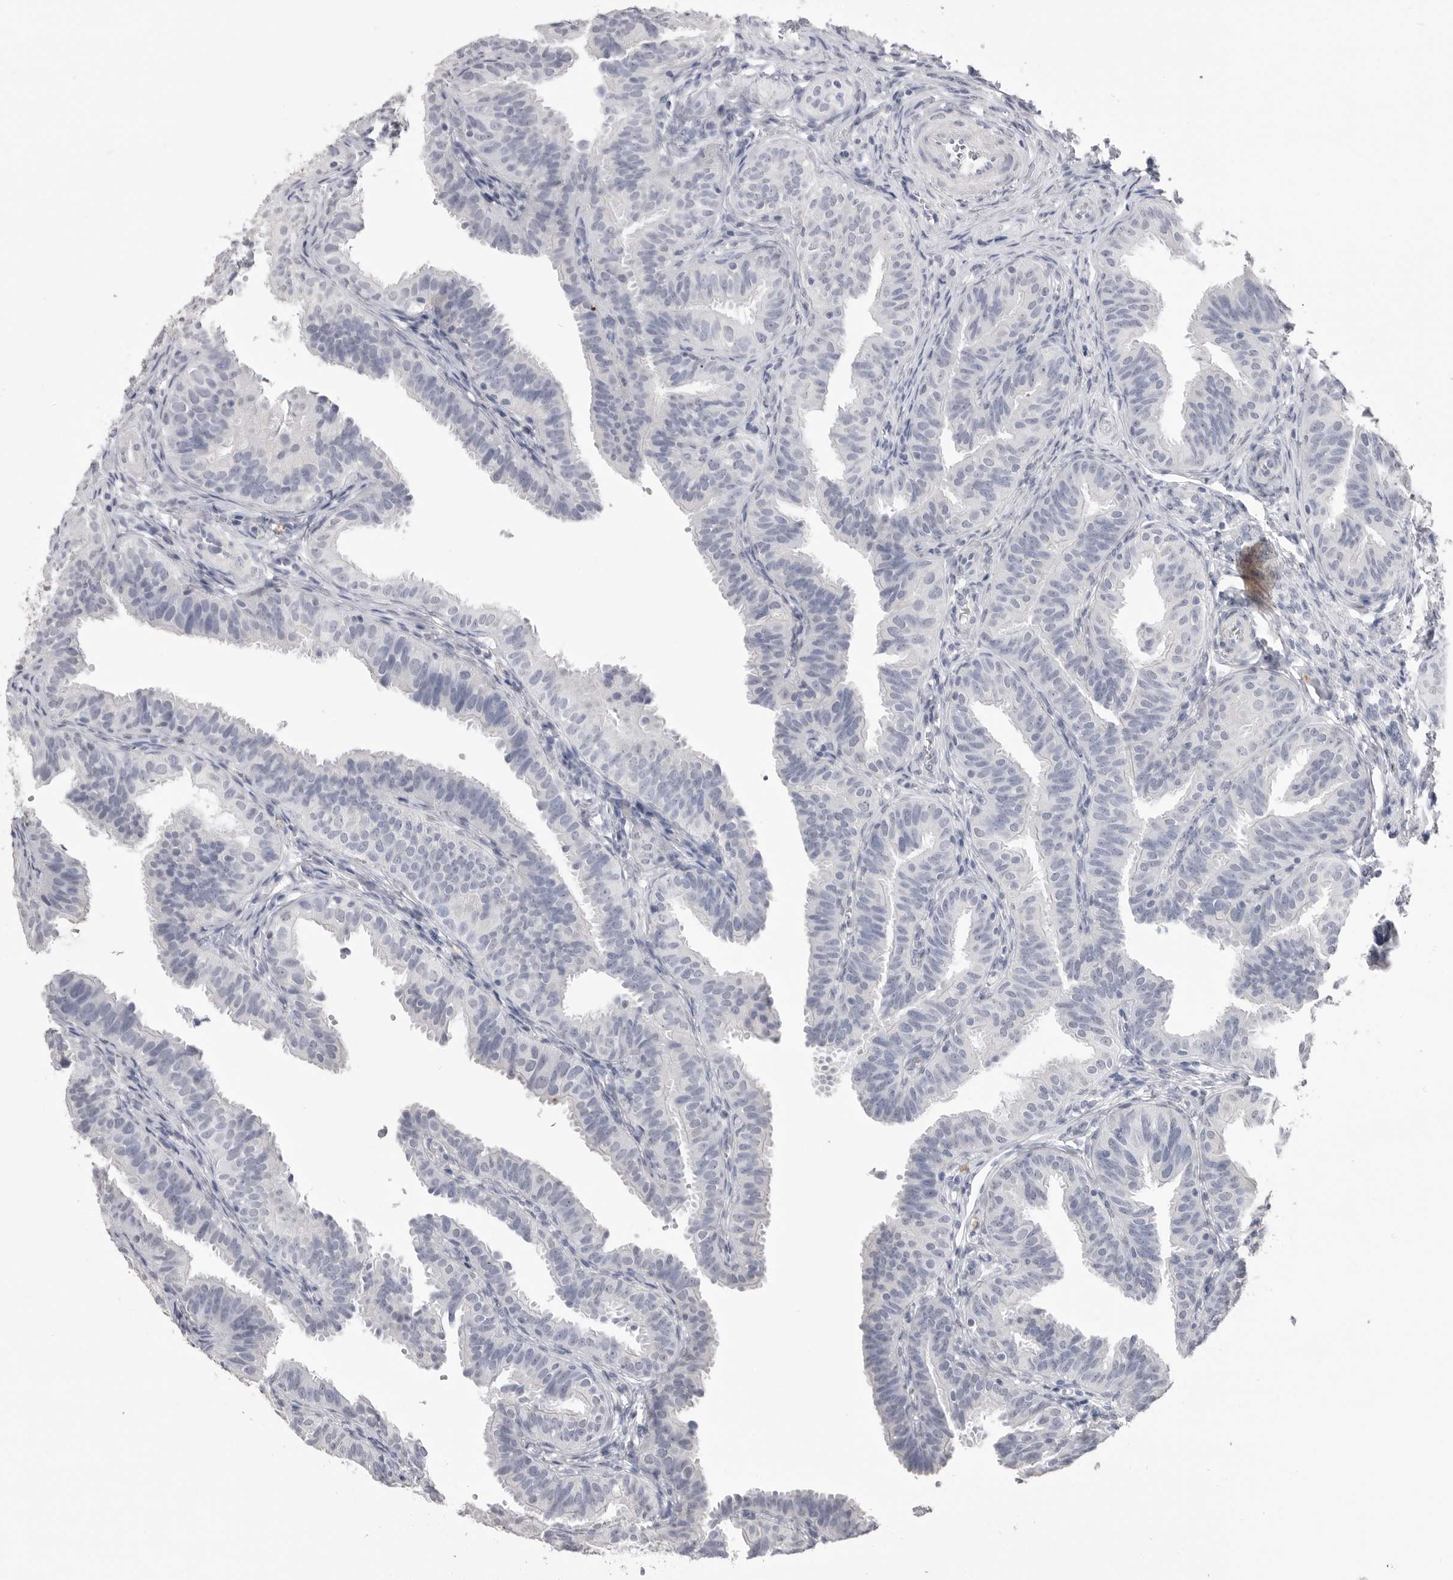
{"staining": {"intensity": "negative", "quantity": "none", "location": "none"}, "tissue": "fallopian tube", "cell_type": "Glandular cells", "image_type": "normal", "snomed": [{"axis": "morphology", "description": "Normal tissue, NOS"}, {"axis": "topography", "description": "Fallopian tube"}], "caption": "This is an immunohistochemistry micrograph of unremarkable human fallopian tube. There is no positivity in glandular cells.", "gene": "ICAM5", "patient": {"sex": "female", "age": 35}}